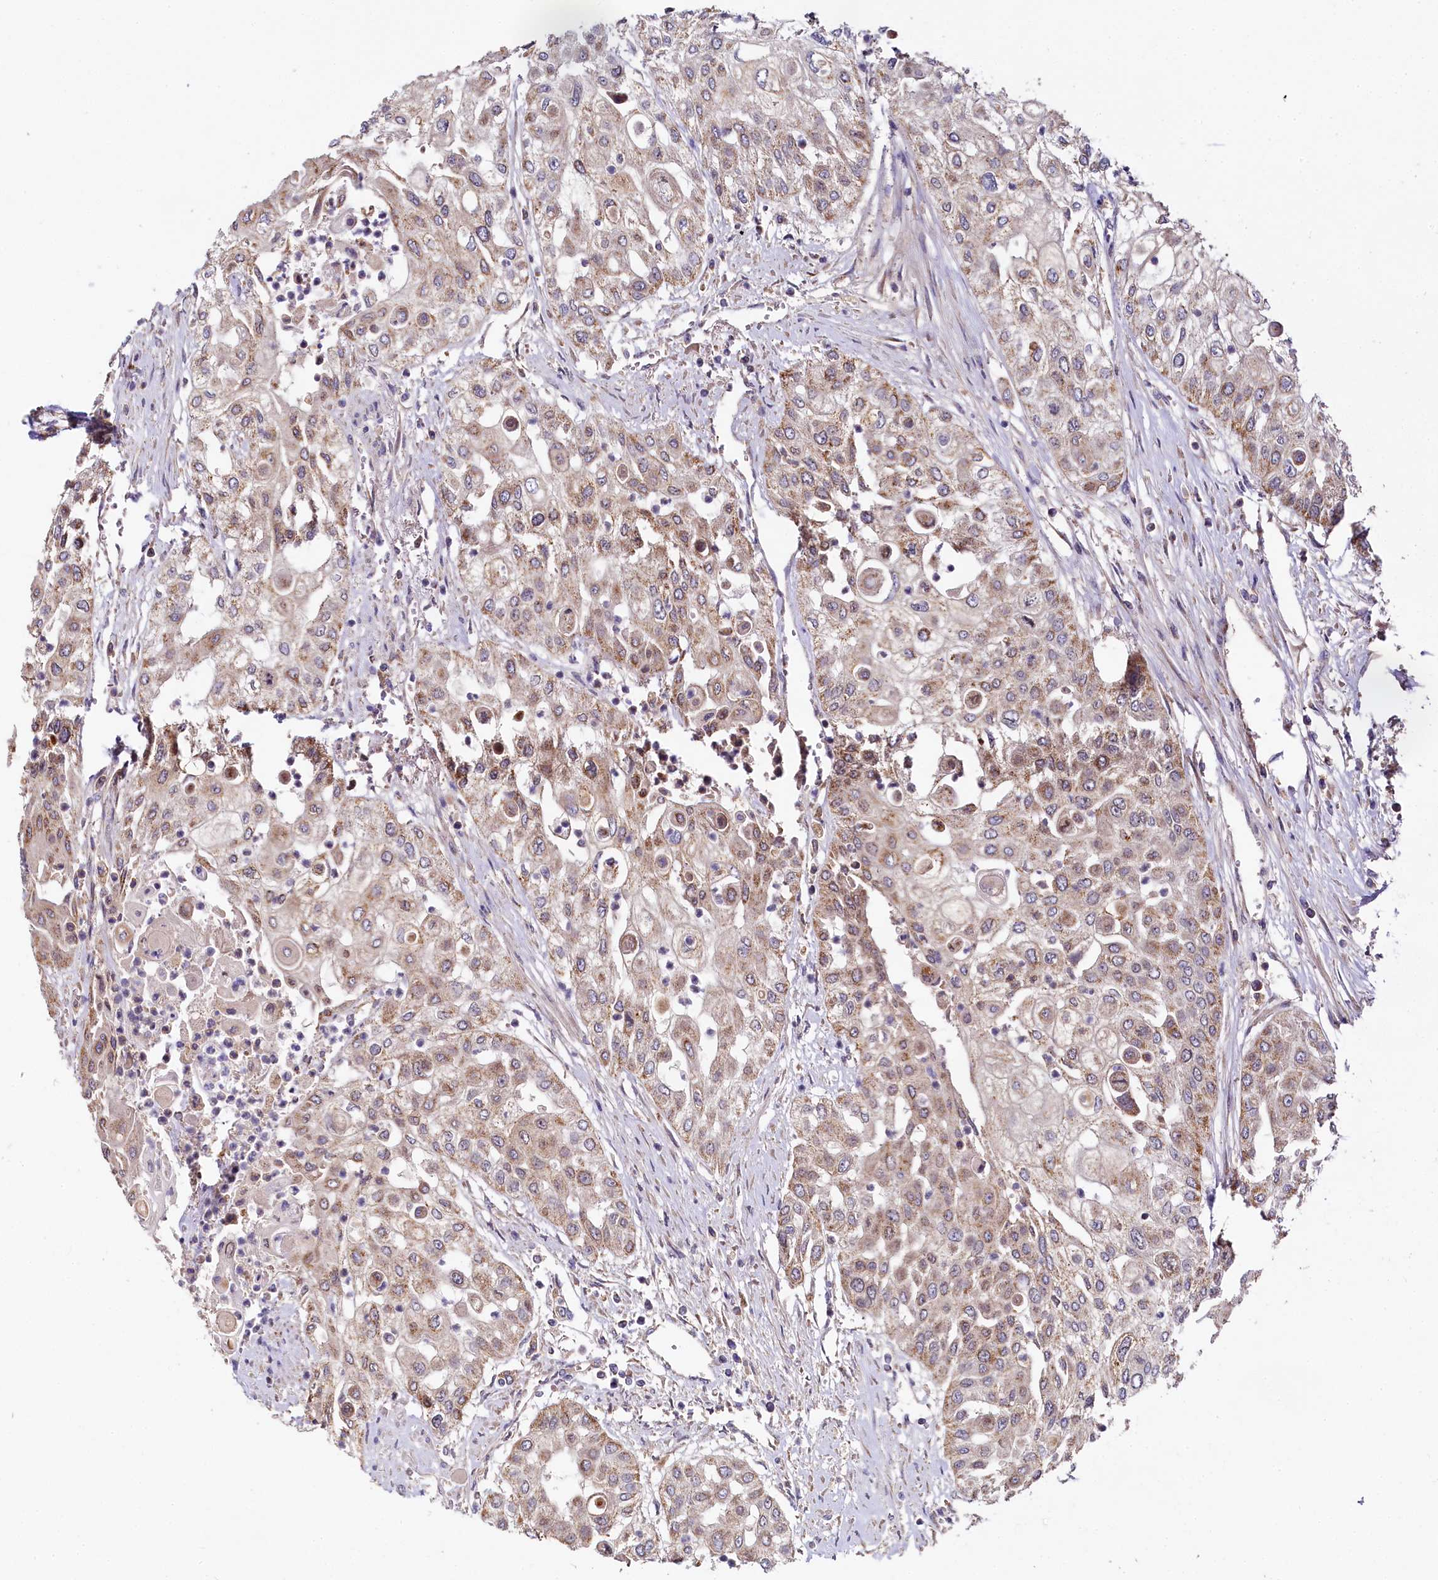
{"staining": {"intensity": "moderate", "quantity": ">75%", "location": "cytoplasmic/membranous"}, "tissue": "urothelial cancer", "cell_type": "Tumor cells", "image_type": "cancer", "snomed": [{"axis": "morphology", "description": "Urothelial carcinoma, High grade"}, {"axis": "topography", "description": "Urinary bladder"}], "caption": "High-magnification brightfield microscopy of urothelial cancer stained with DAB (3,3'-diaminobenzidine) (brown) and counterstained with hematoxylin (blue). tumor cells exhibit moderate cytoplasmic/membranous expression is seen in approximately>75% of cells. The staining is performed using DAB (3,3'-diaminobenzidine) brown chromogen to label protein expression. The nuclei are counter-stained blue using hematoxylin.", "gene": "SPINK9", "patient": {"sex": "female", "age": 79}}